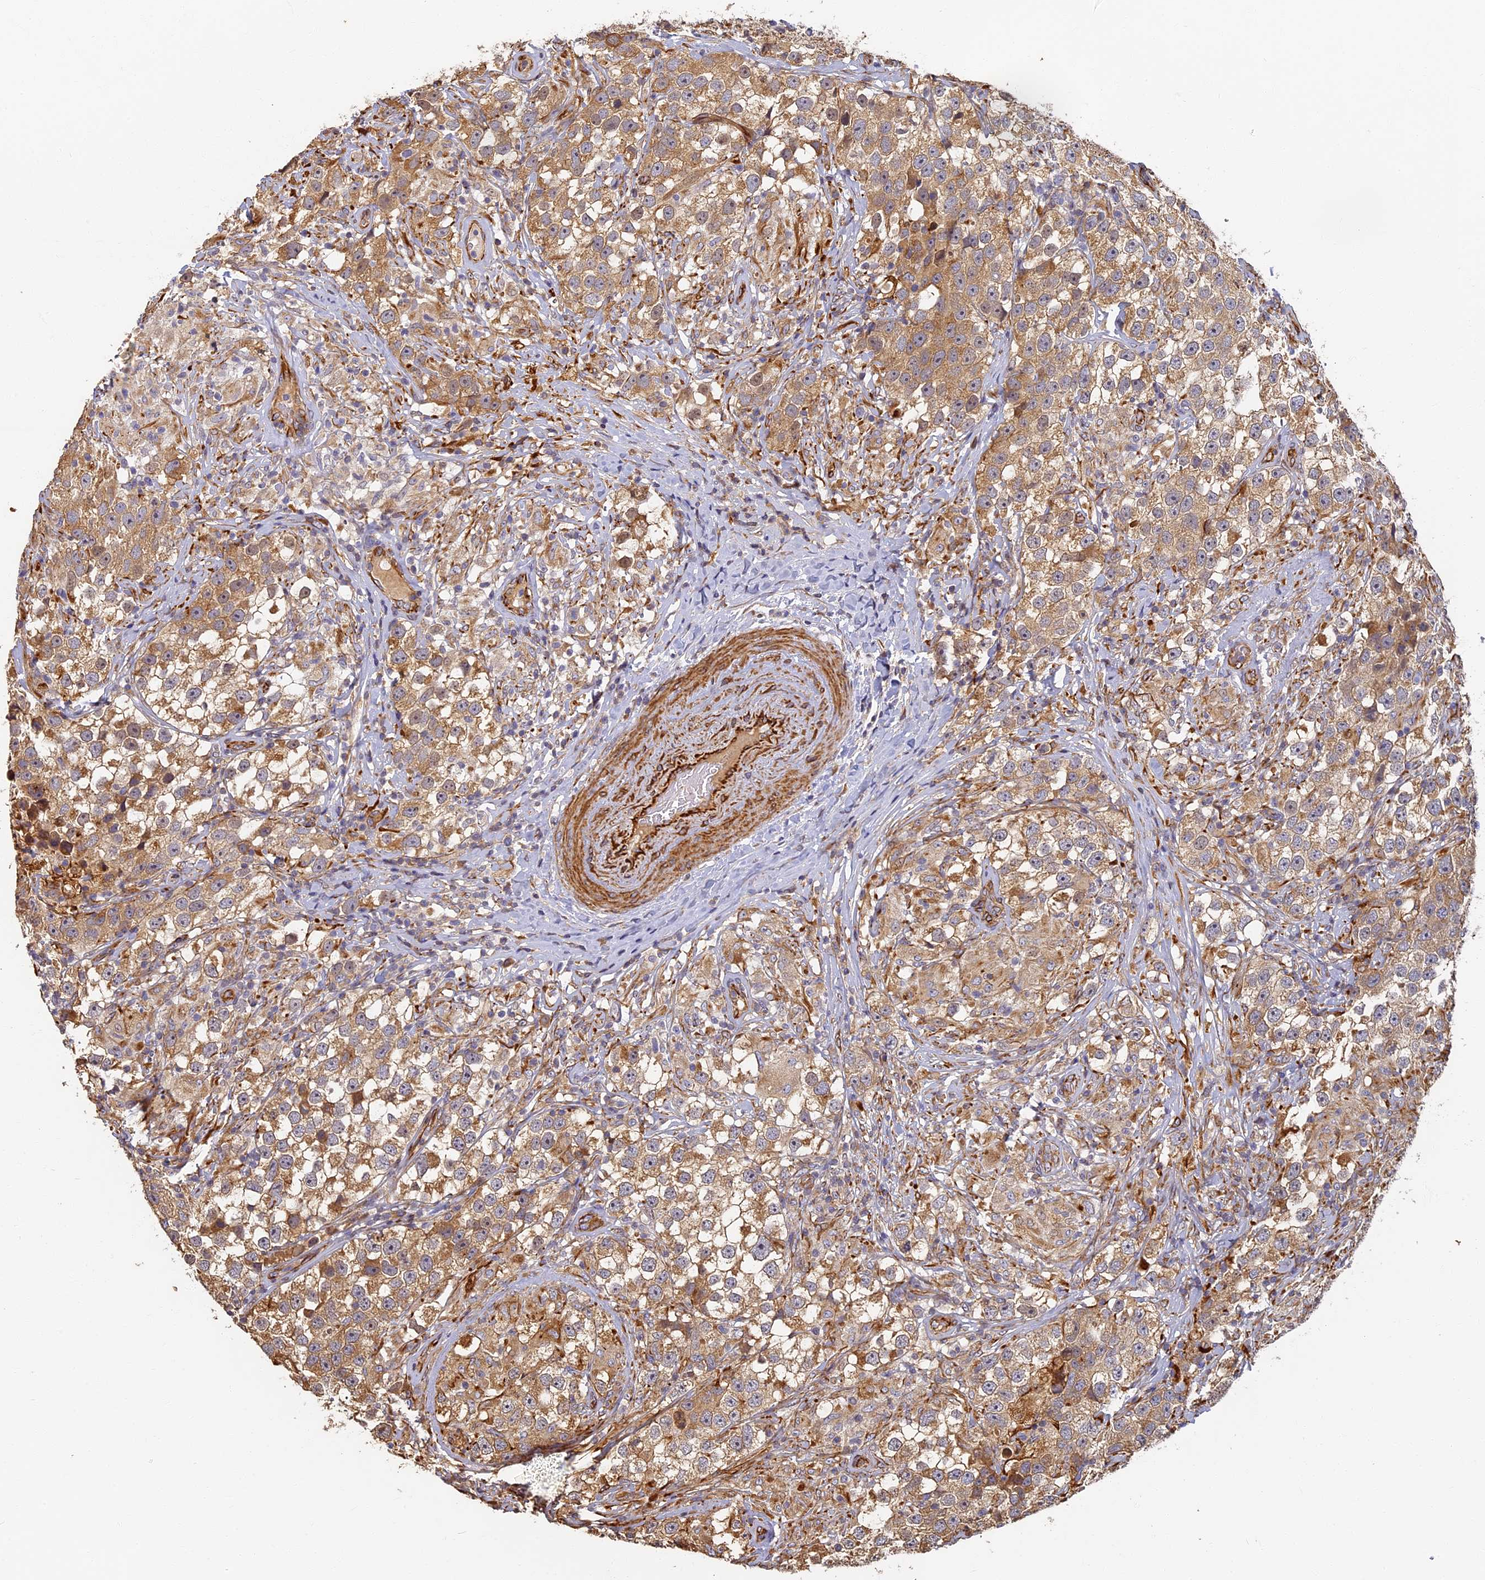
{"staining": {"intensity": "moderate", "quantity": ">75%", "location": "cytoplasmic/membranous"}, "tissue": "testis cancer", "cell_type": "Tumor cells", "image_type": "cancer", "snomed": [{"axis": "morphology", "description": "Seminoma, NOS"}, {"axis": "topography", "description": "Testis"}], "caption": "About >75% of tumor cells in human testis cancer (seminoma) demonstrate moderate cytoplasmic/membranous protein expression as visualized by brown immunohistochemical staining.", "gene": "LRRC57", "patient": {"sex": "male", "age": 46}}